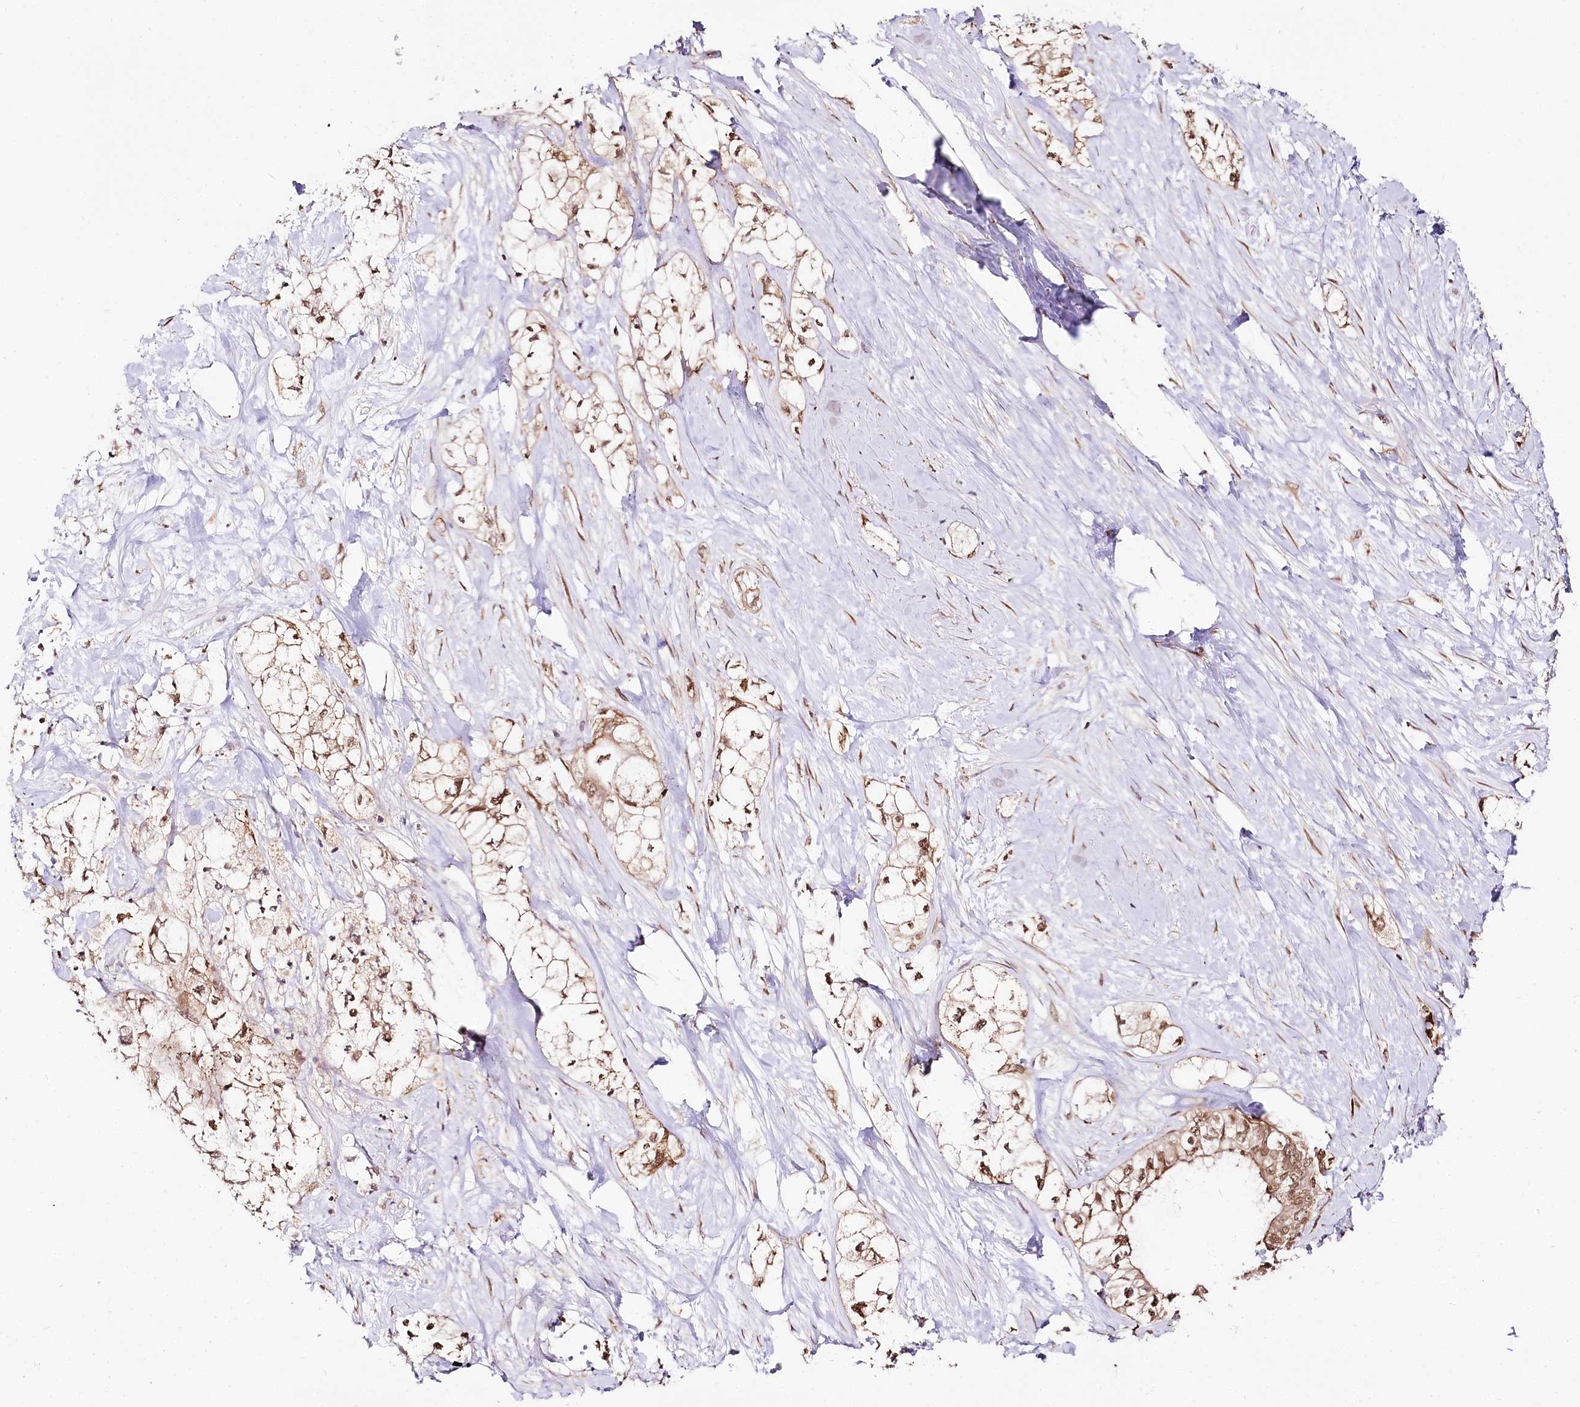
{"staining": {"intensity": "moderate", "quantity": ">75%", "location": "cytoplasmic/membranous,nuclear"}, "tissue": "pancreatic cancer", "cell_type": "Tumor cells", "image_type": "cancer", "snomed": [{"axis": "morphology", "description": "Adenocarcinoma, NOS"}, {"axis": "topography", "description": "Pancreas"}], "caption": "Immunohistochemistry (IHC) histopathology image of pancreatic cancer (adenocarcinoma) stained for a protein (brown), which exhibits medium levels of moderate cytoplasmic/membranous and nuclear positivity in approximately >75% of tumor cells.", "gene": "ENSG00000144785", "patient": {"sex": "male", "age": 70}}